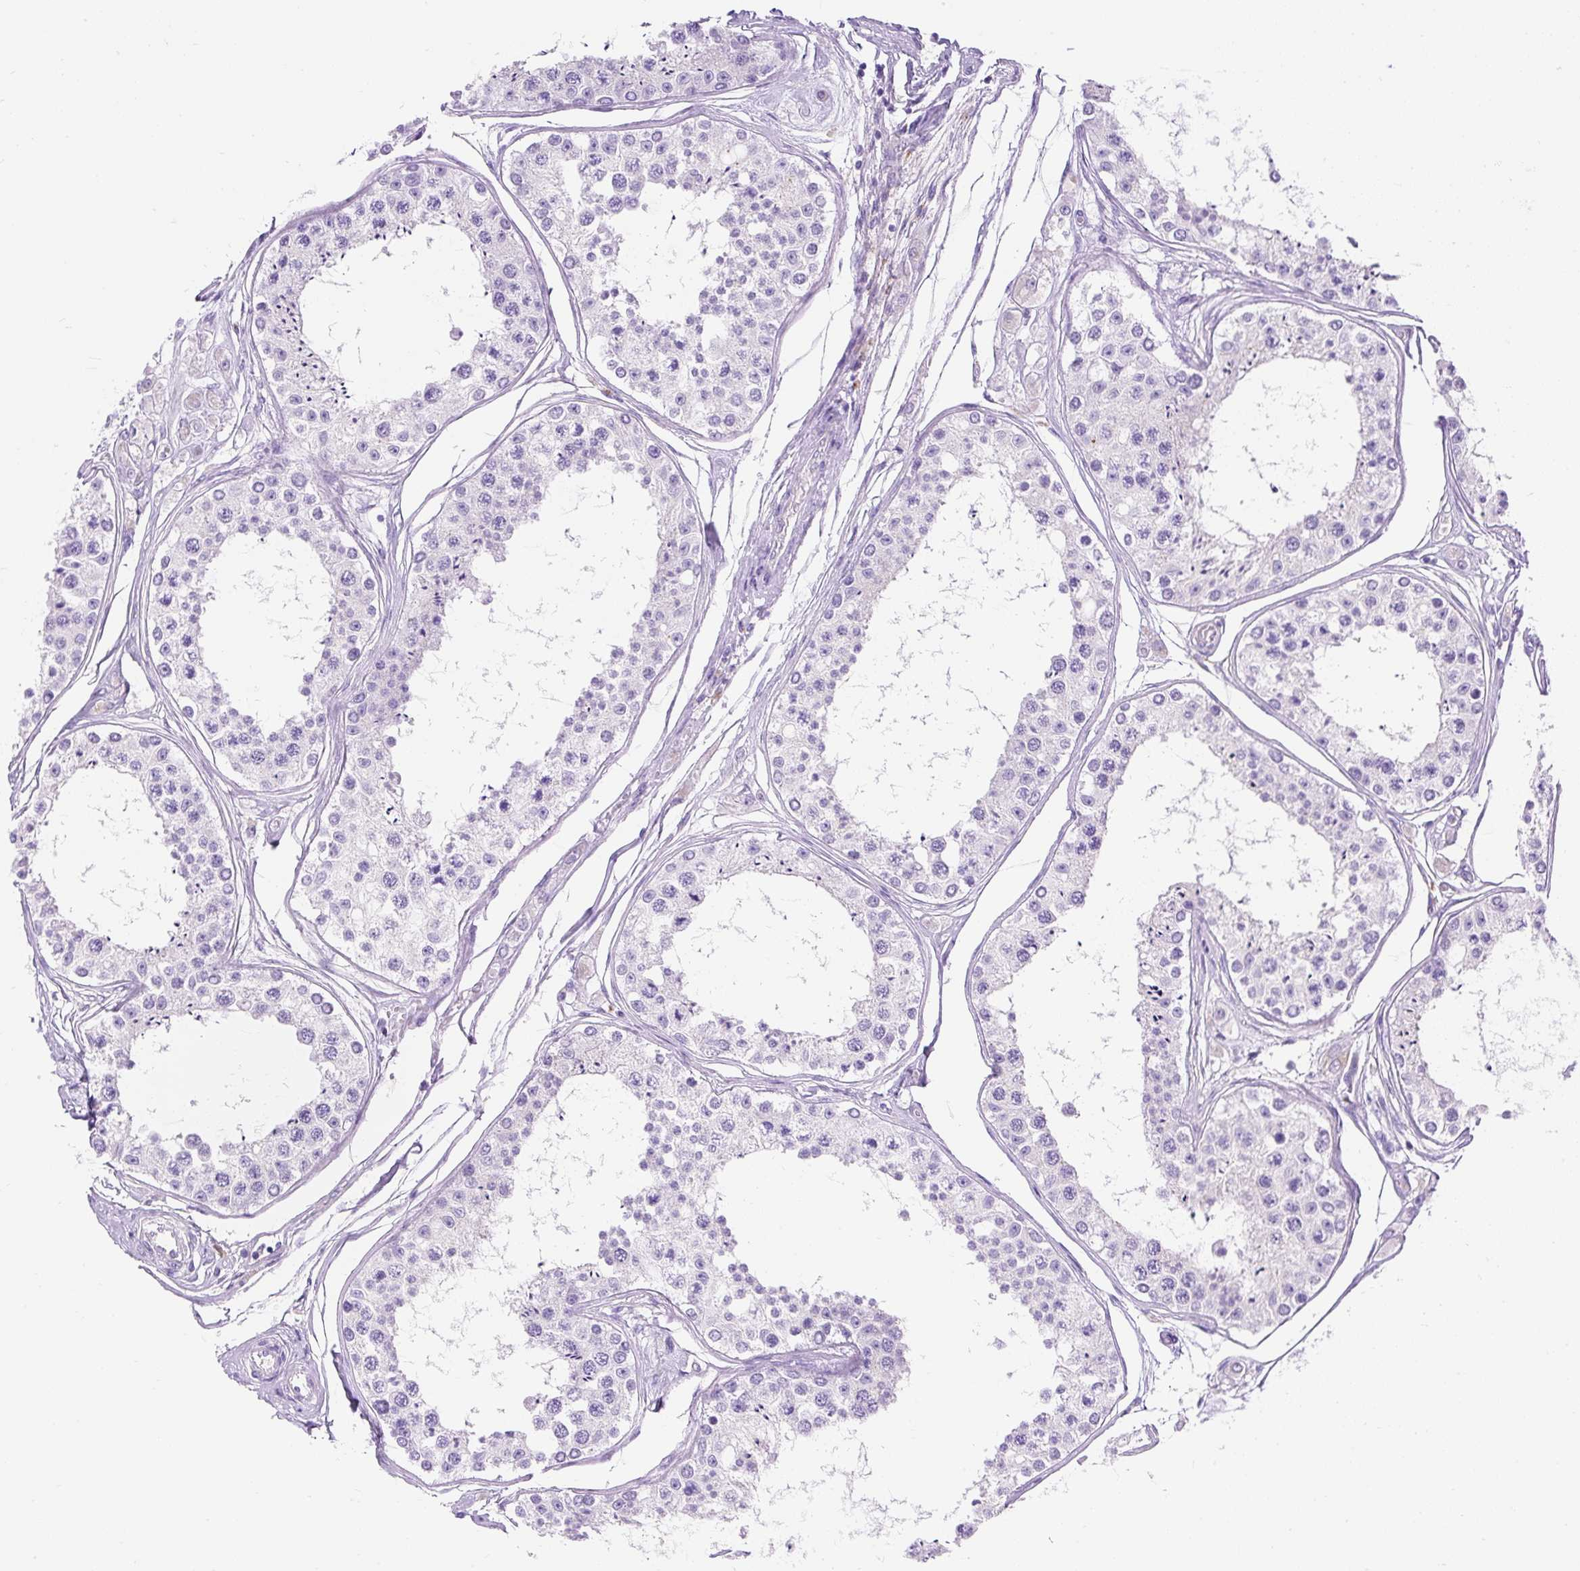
{"staining": {"intensity": "negative", "quantity": "none", "location": "none"}, "tissue": "testis", "cell_type": "Cells in seminiferous ducts", "image_type": "normal", "snomed": [{"axis": "morphology", "description": "Normal tissue, NOS"}, {"axis": "topography", "description": "Testis"}], "caption": "Immunohistochemistry (IHC) micrograph of benign testis stained for a protein (brown), which exhibits no positivity in cells in seminiferous ducts. (DAB (3,3'-diaminobenzidine) immunohistochemistry, high magnification).", "gene": "HEXB", "patient": {"sex": "male", "age": 25}}